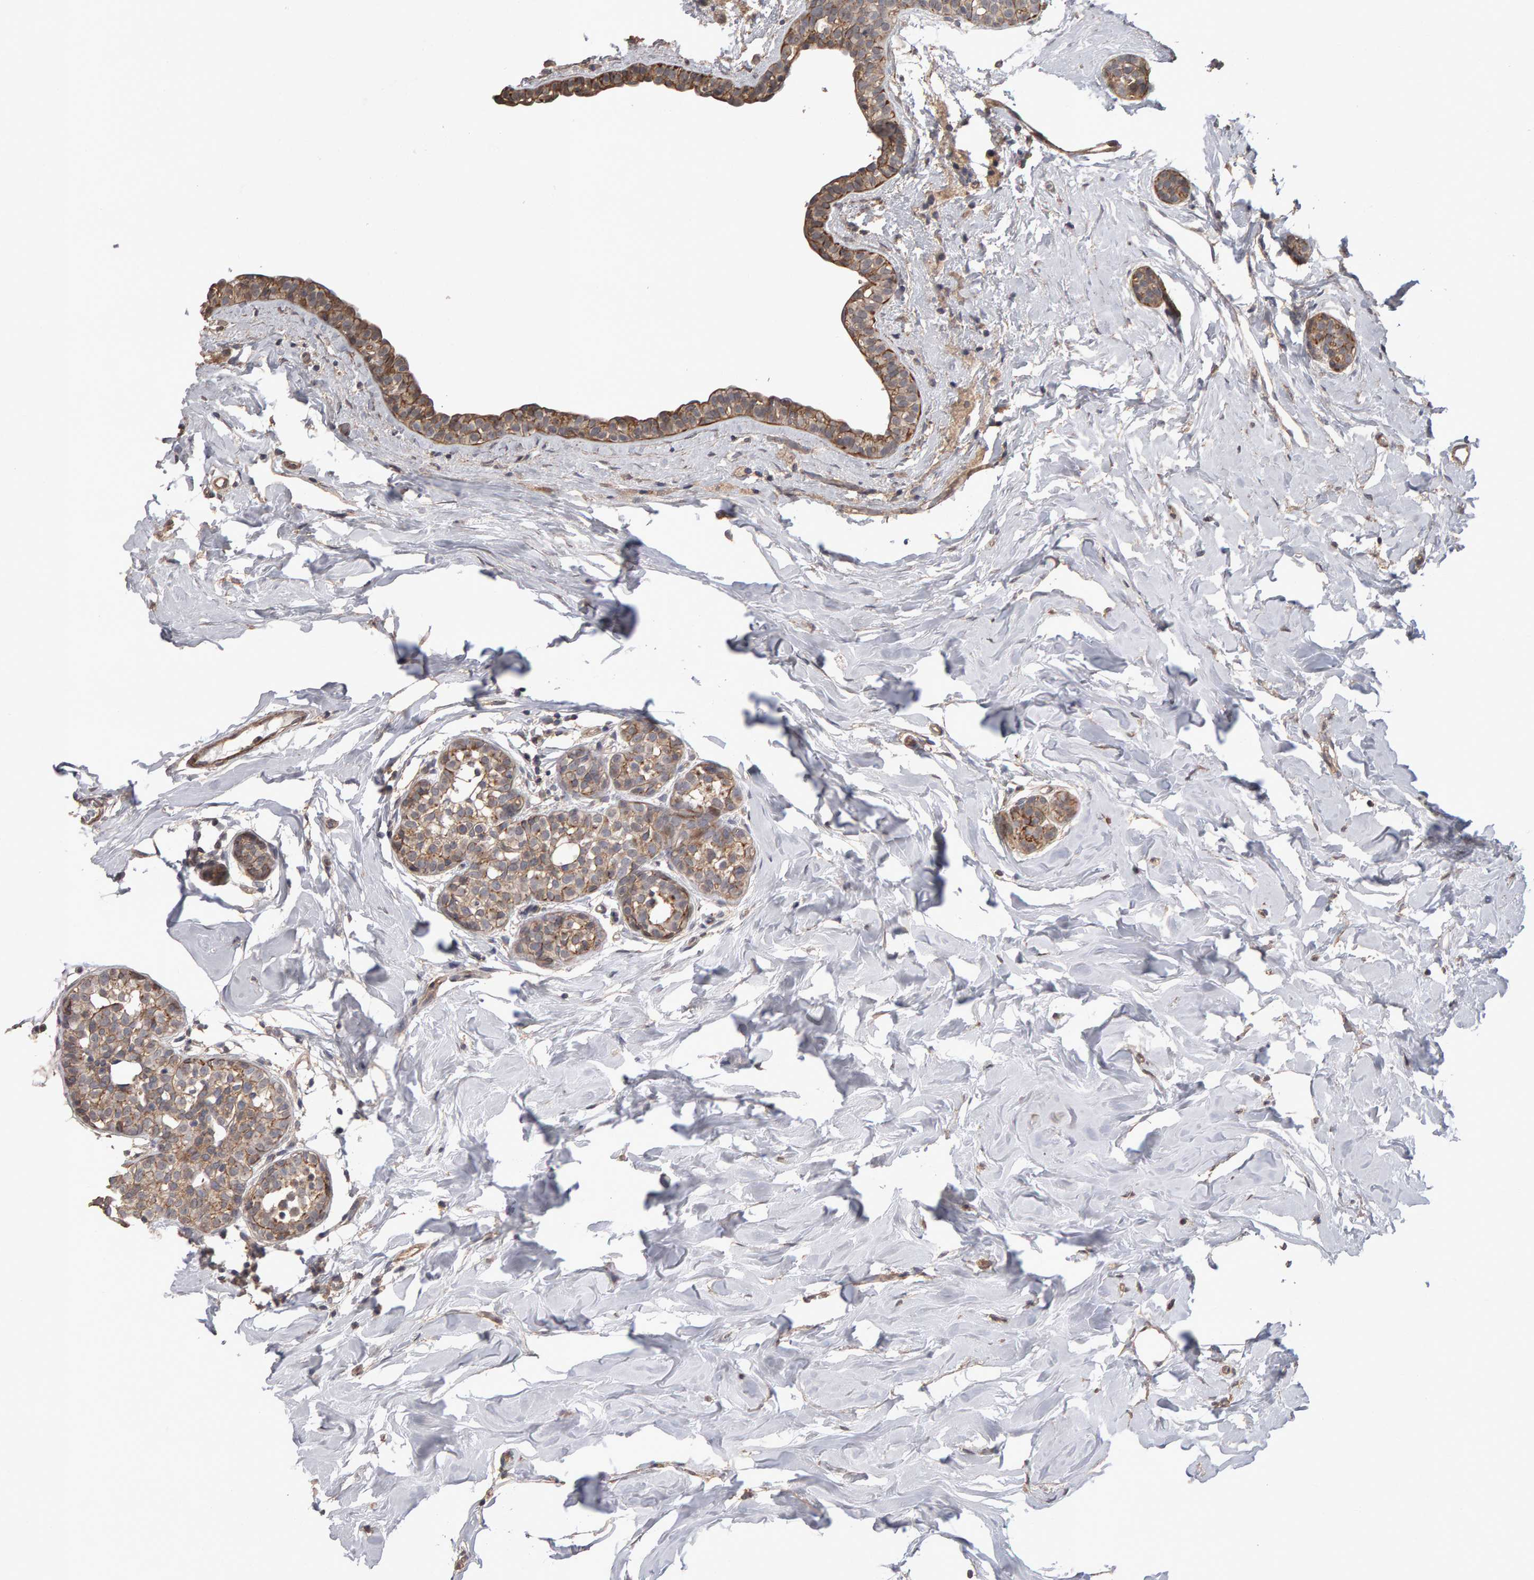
{"staining": {"intensity": "moderate", "quantity": ">75%", "location": "cytoplasmic/membranous"}, "tissue": "breast cancer", "cell_type": "Tumor cells", "image_type": "cancer", "snomed": [{"axis": "morphology", "description": "Duct carcinoma"}, {"axis": "topography", "description": "Breast"}], "caption": "Immunohistochemical staining of breast cancer (infiltrating ductal carcinoma) demonstrates moderate cytoplasmic/membranous protein positivity in about >75% of tumor cells.", "gene": "SCRIB", "patient": {"sex": "female", "age": 55}}